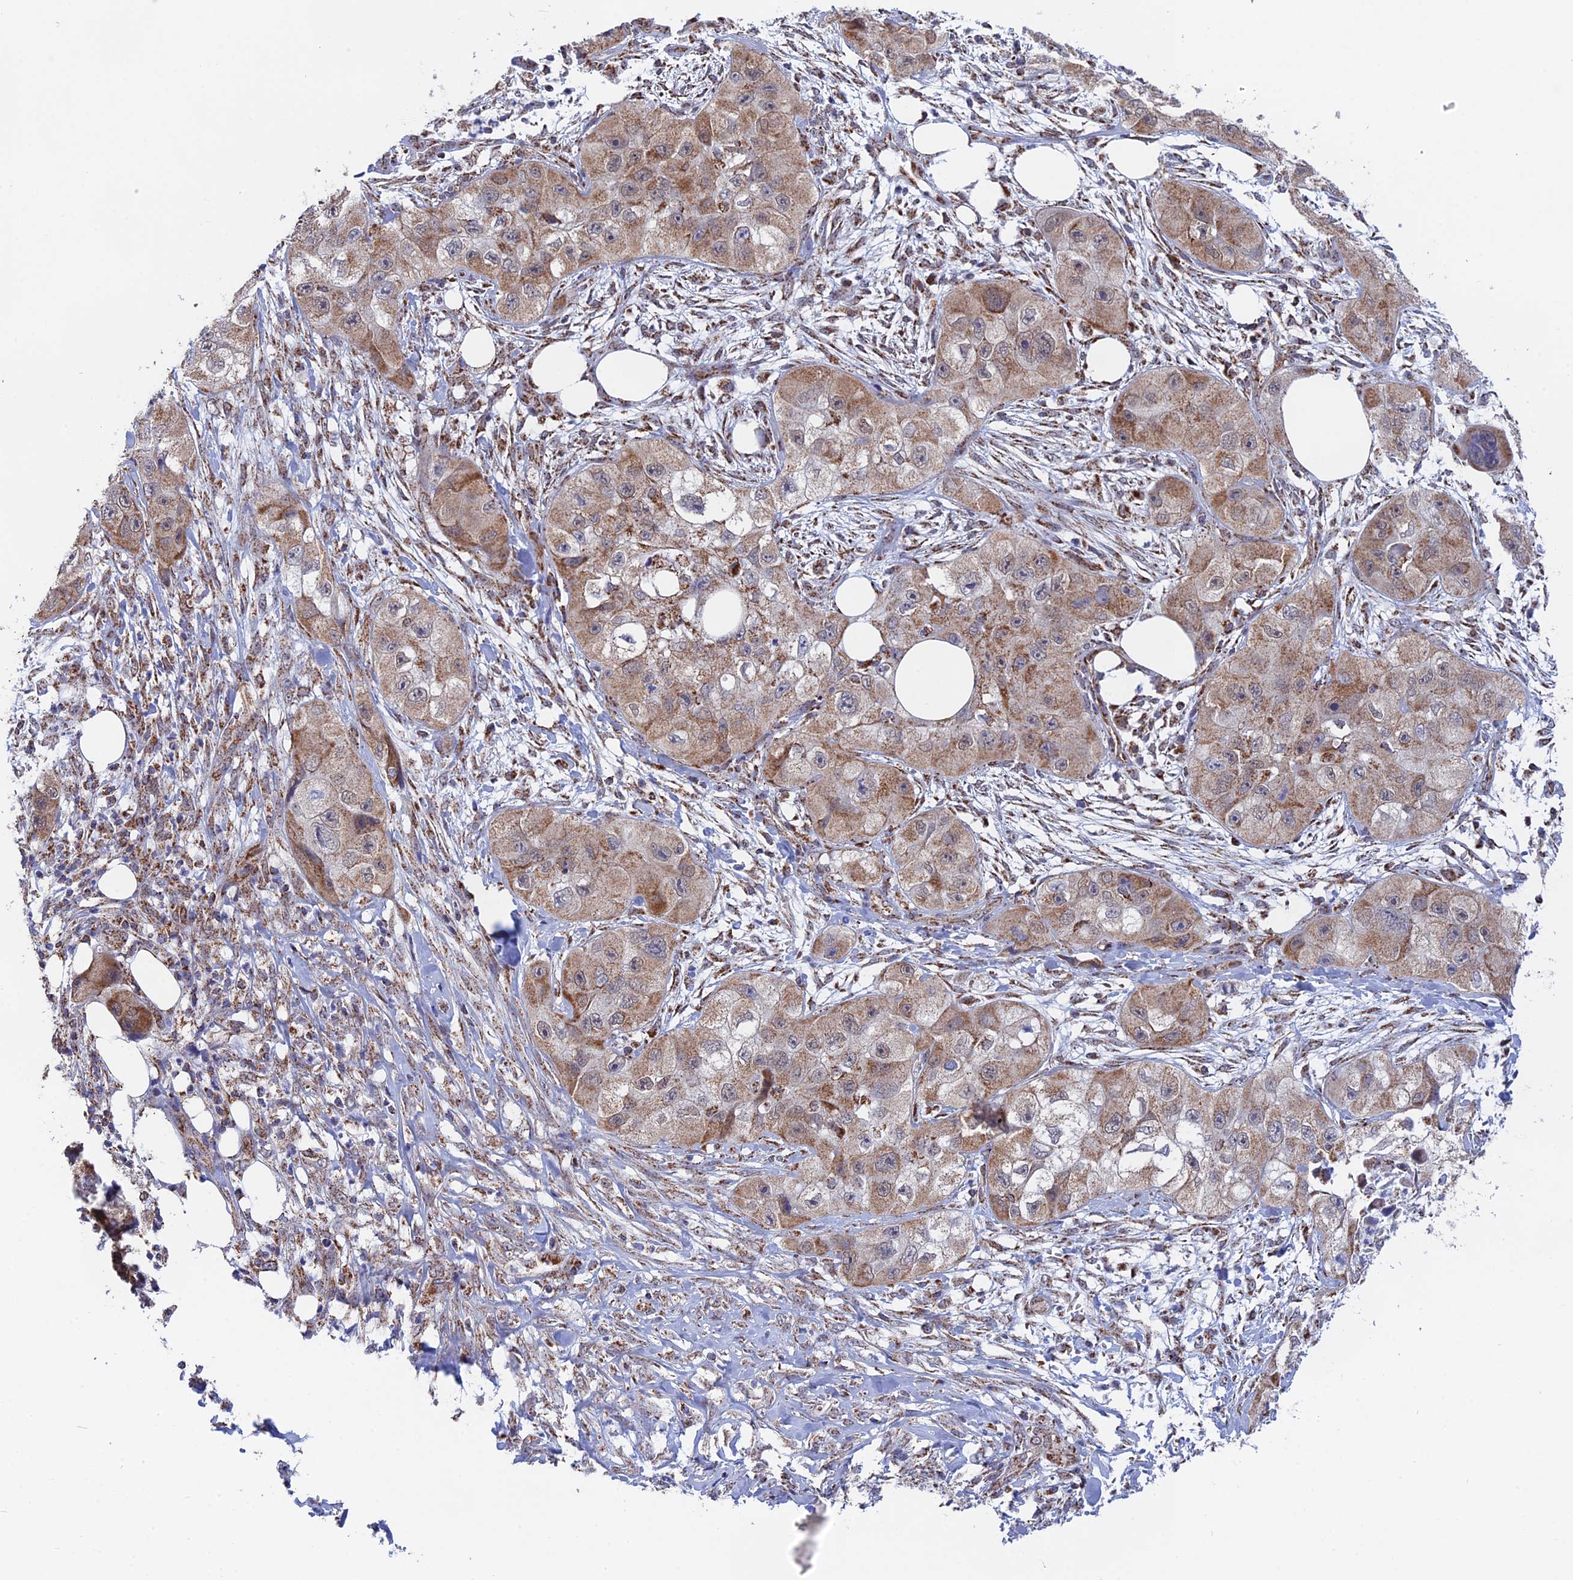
{"staining": {"intensity": "moderate", "quantity": ">75%", "location": "cytoplasmic/membranous"}, "tissue": "skin cancer", "cell_type": "Tumor cells", "image_type": "cancer", "snomed": [{"axis": "morphology", "description": "Squamous cell carcinoma, NOS"}, {"axis": "topography", "description": "Skin"}, {"axis": "topography", "description": "Subcutis"}], "caption": "Squamous cell carcinoma (skin) stained with a brown dye exhibits moderate cytoplasmic/membranous positive staining in approximately >75% of tumor cells.", "gene": "CDC16", "patient": {"sex": "male", "age": 73}}